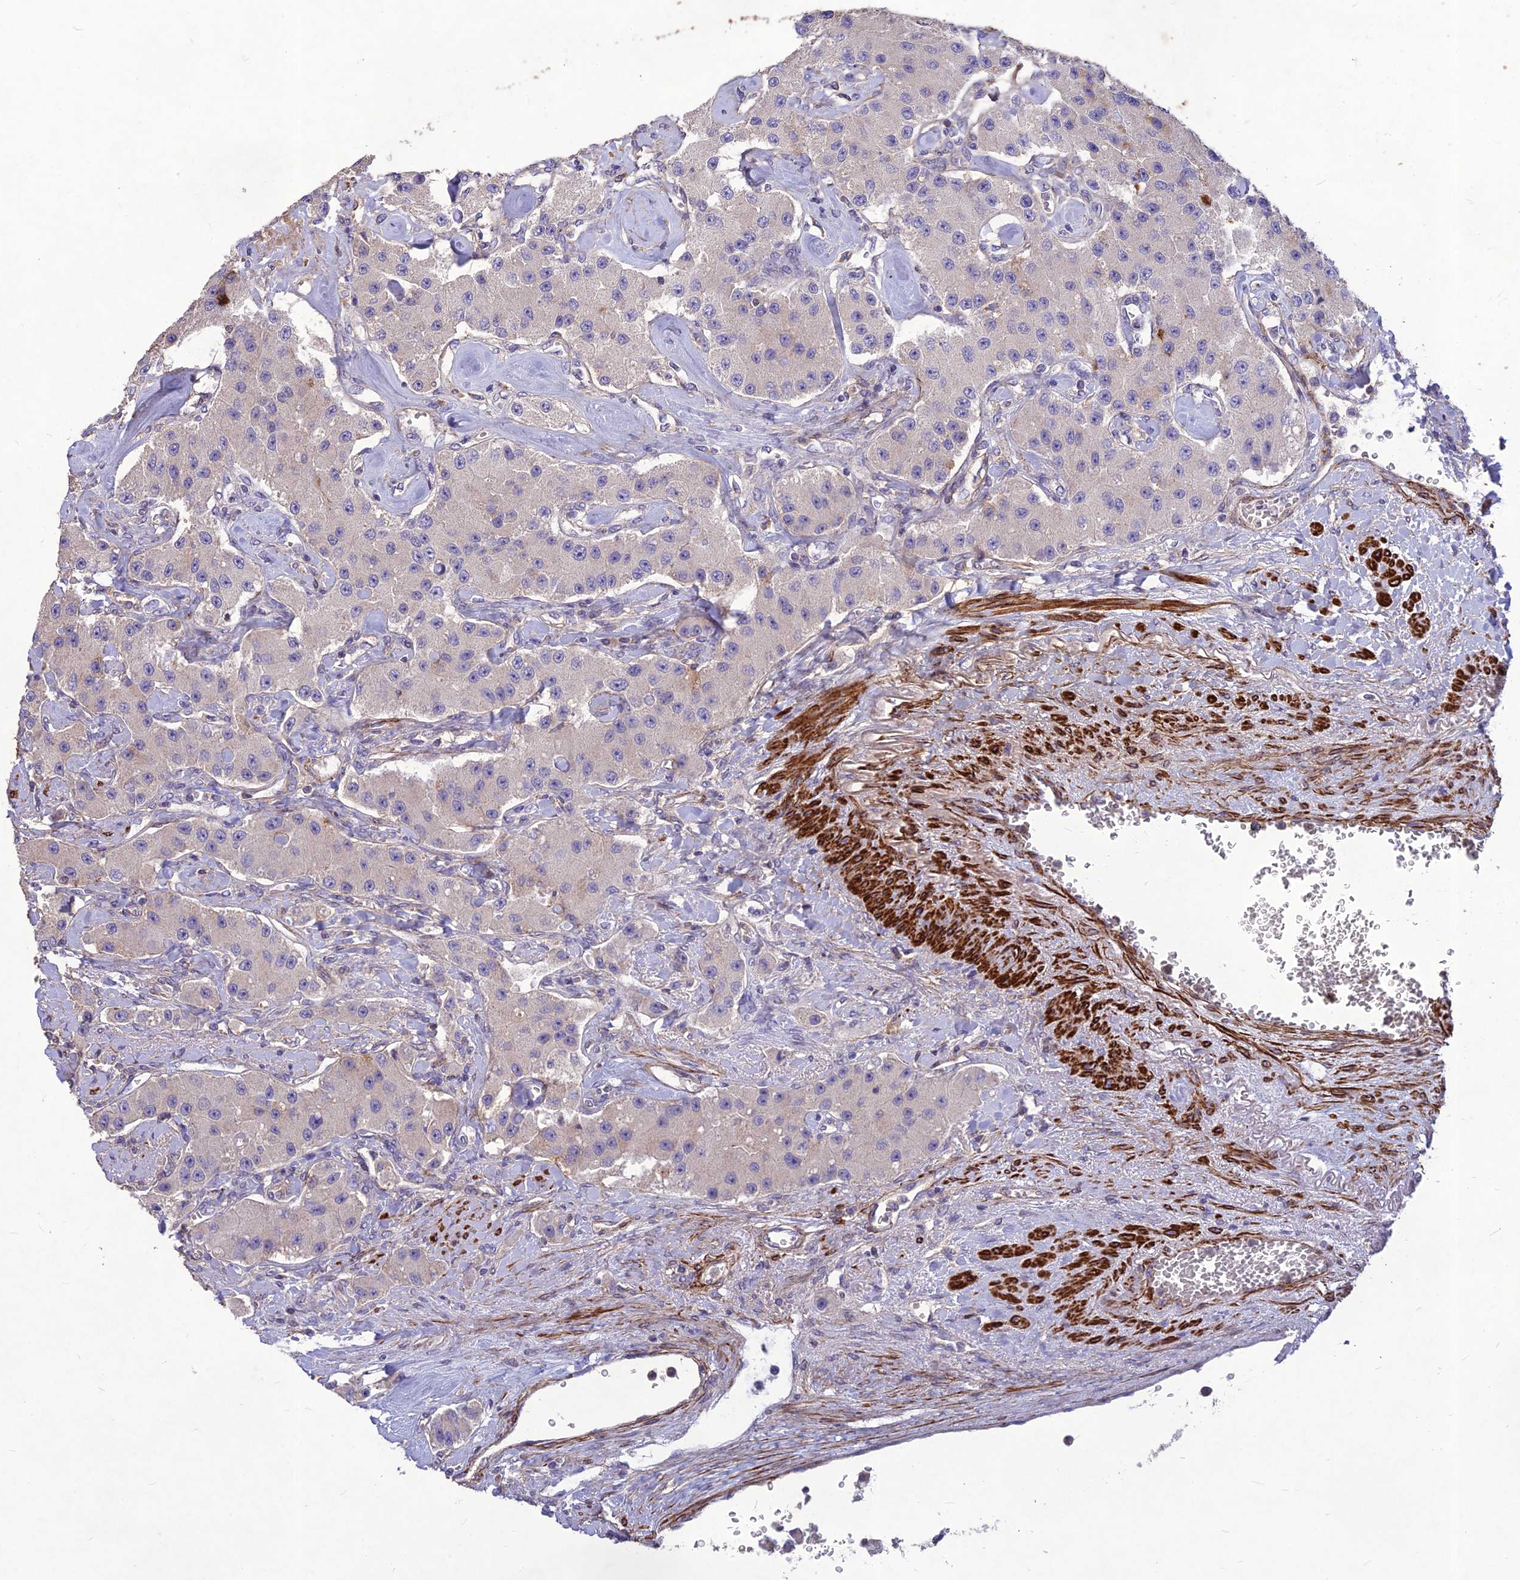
{"staining": {"intensity": "negative", "quantity": "none", "location": "none"}, "tissue": "carcinoid", "cell_type": "Tumor cells", "image_type": "cancer", "snomed": [{"axis": "morphology", "description": "Carcinoid, malignant, NOS"}, {"axis": "topography", "description": "Pancreas"}], "caption": "Protein analysis of malignant carcinoid exhibits no significant staining in tumor cells. Brightfield microscopy of IHC stained with DAB (brown) and hematoxylin (blue), captured at high magnification.", "gene": "CLUH", "patient": {"sex": "male", "age": 41}}